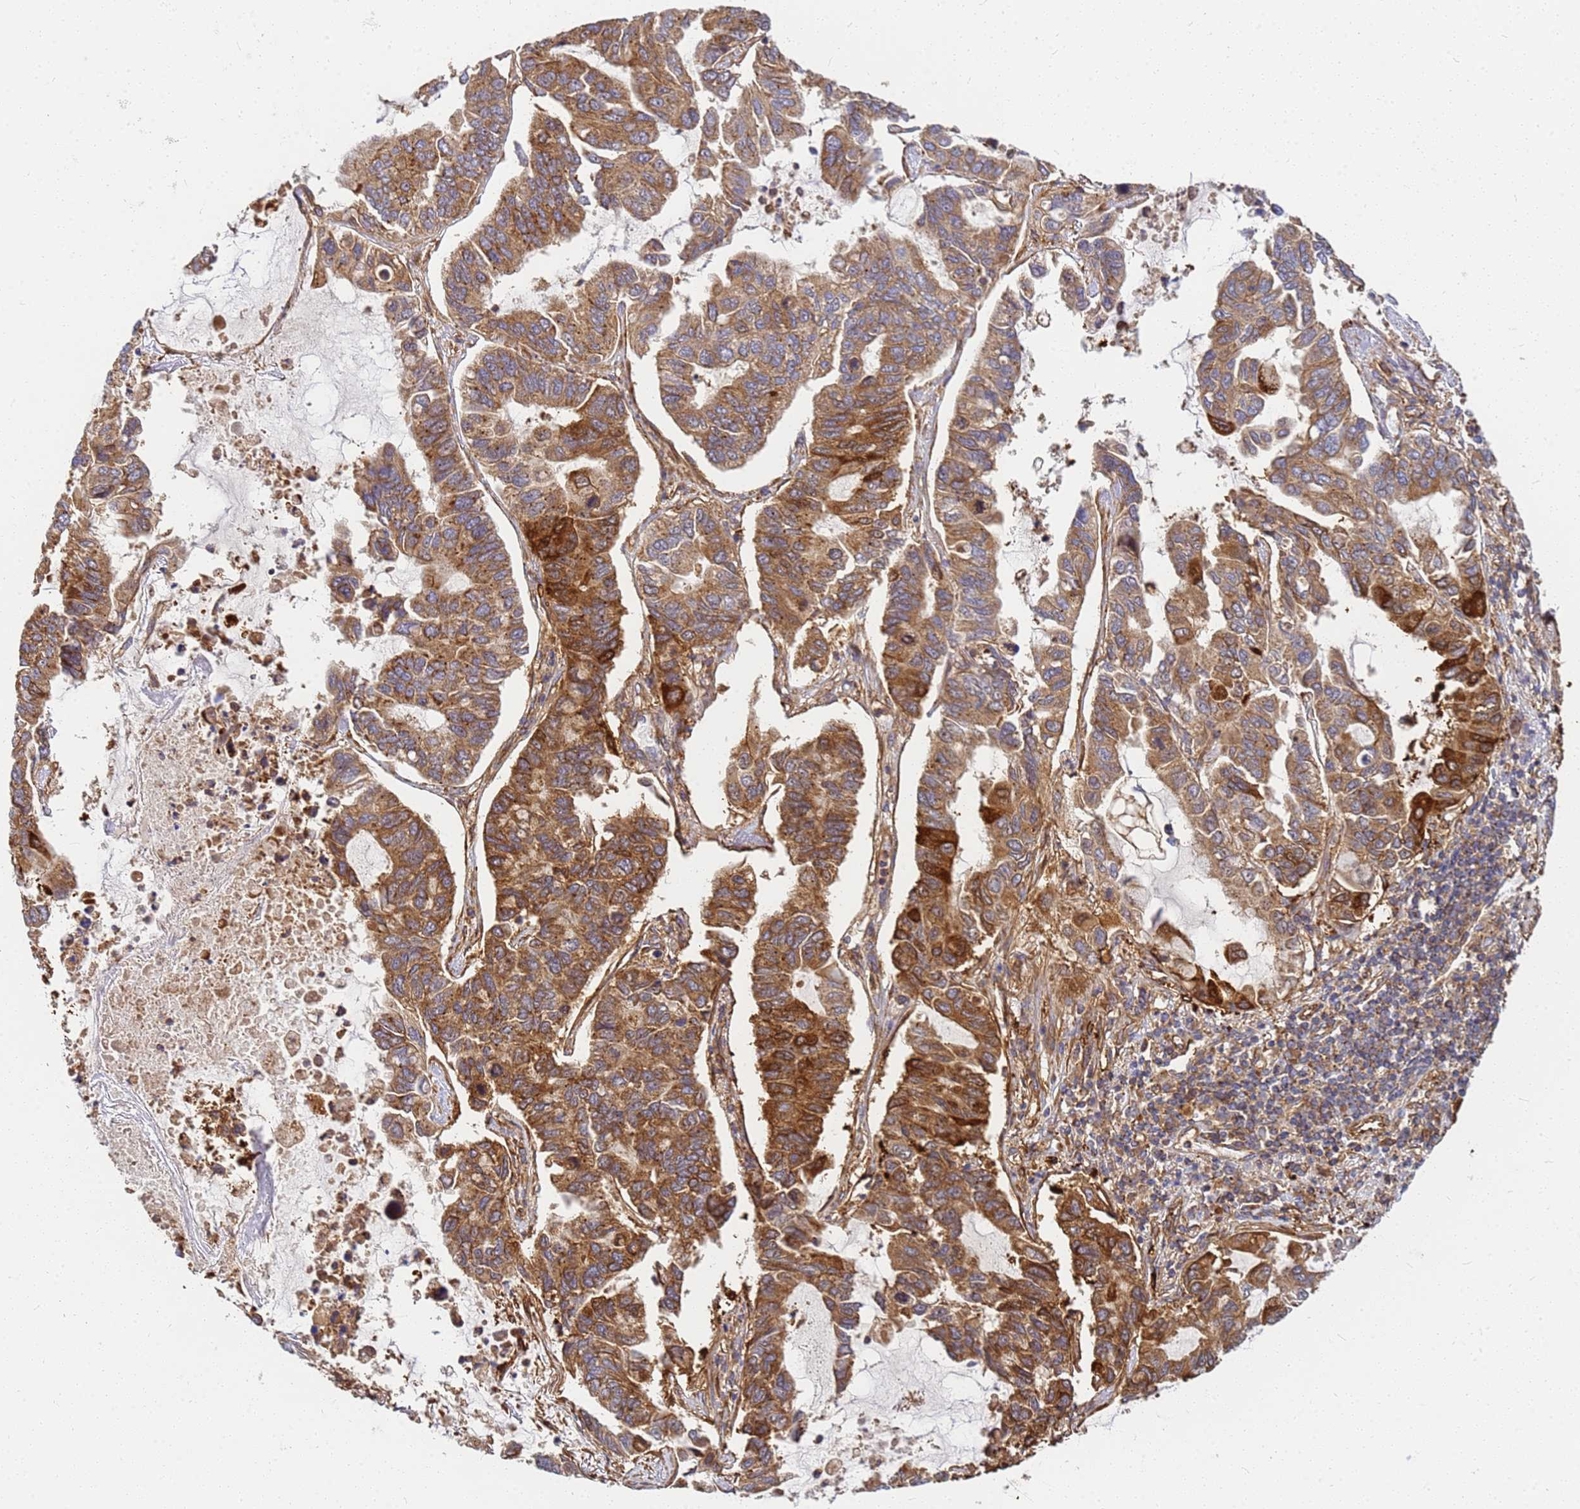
{"staining": {"intensity": "strong", "quantity": ">75%", "location": "cytoplasmic/membranous"}, "tissue": "lung cancer", "cell_type": "Tumor cells", "image_type": "cancer", "snomed": [{"axis": "morphology", "description": "Adenocarcinoma, NOS"}, {"axis": "topography", "description": "Lung"}], "caption": "Strong cytoplasmic/membranous protein staining is seen in approximately >75% of tumor cells in lung cancer (adenocarcinoma).", "gene": "C2CD5", "patient": {"sex": "male", "age": 64}}